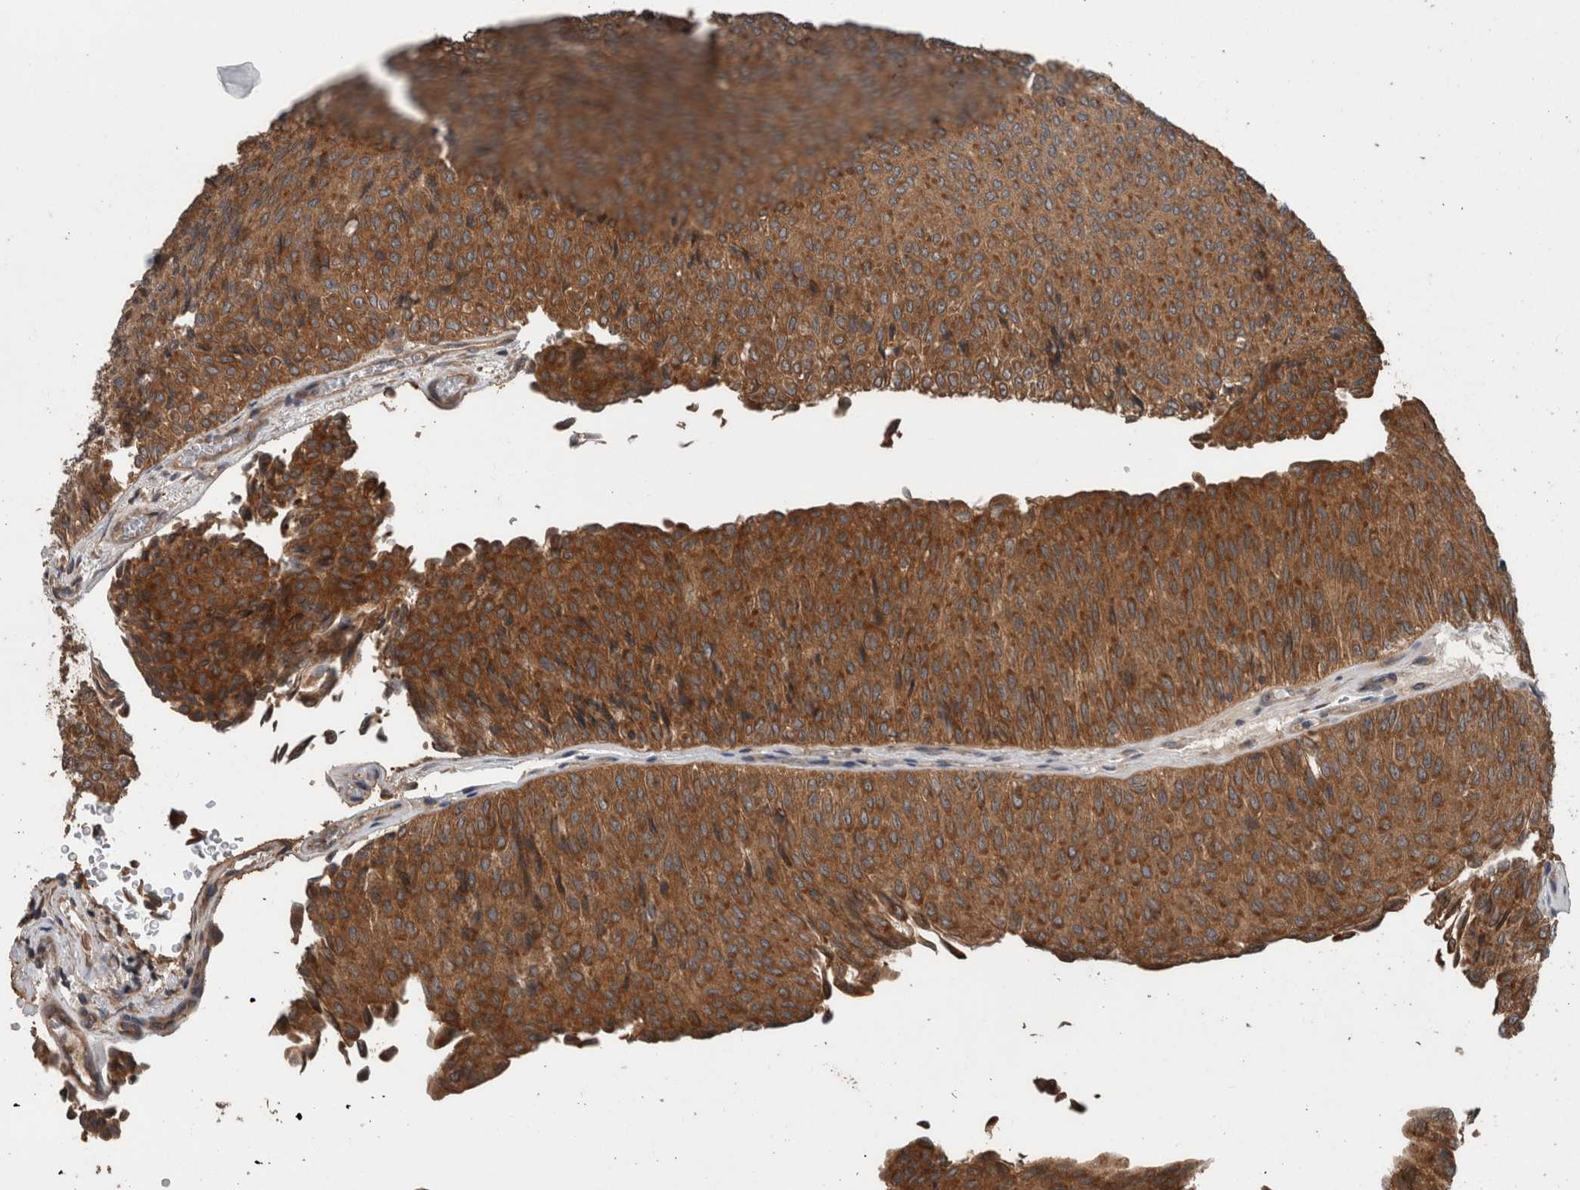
{"staining": {"intensity": "moderate", "quantity": ">75%", "location": "cytoplasmic/membranous"}, "tissue": "urothelial cancer", "cell_type": "Tumor cells", "image_type": "cancer", "snomed": [{"axis": "morphology", "description": "Urothelial carcinoma, Low grade"}, {"axis": "topography", "description": "Urinary bladder"}], "caption": "Low-grade urothelial carcinoma tissue reveals moderate cytoplasmic/membranous positivity in approximately >75% of tumor cells, visualized by immunohistochemistry.", "gene": "RIOK3", "patient": {"sex": "male", "age": 78}}